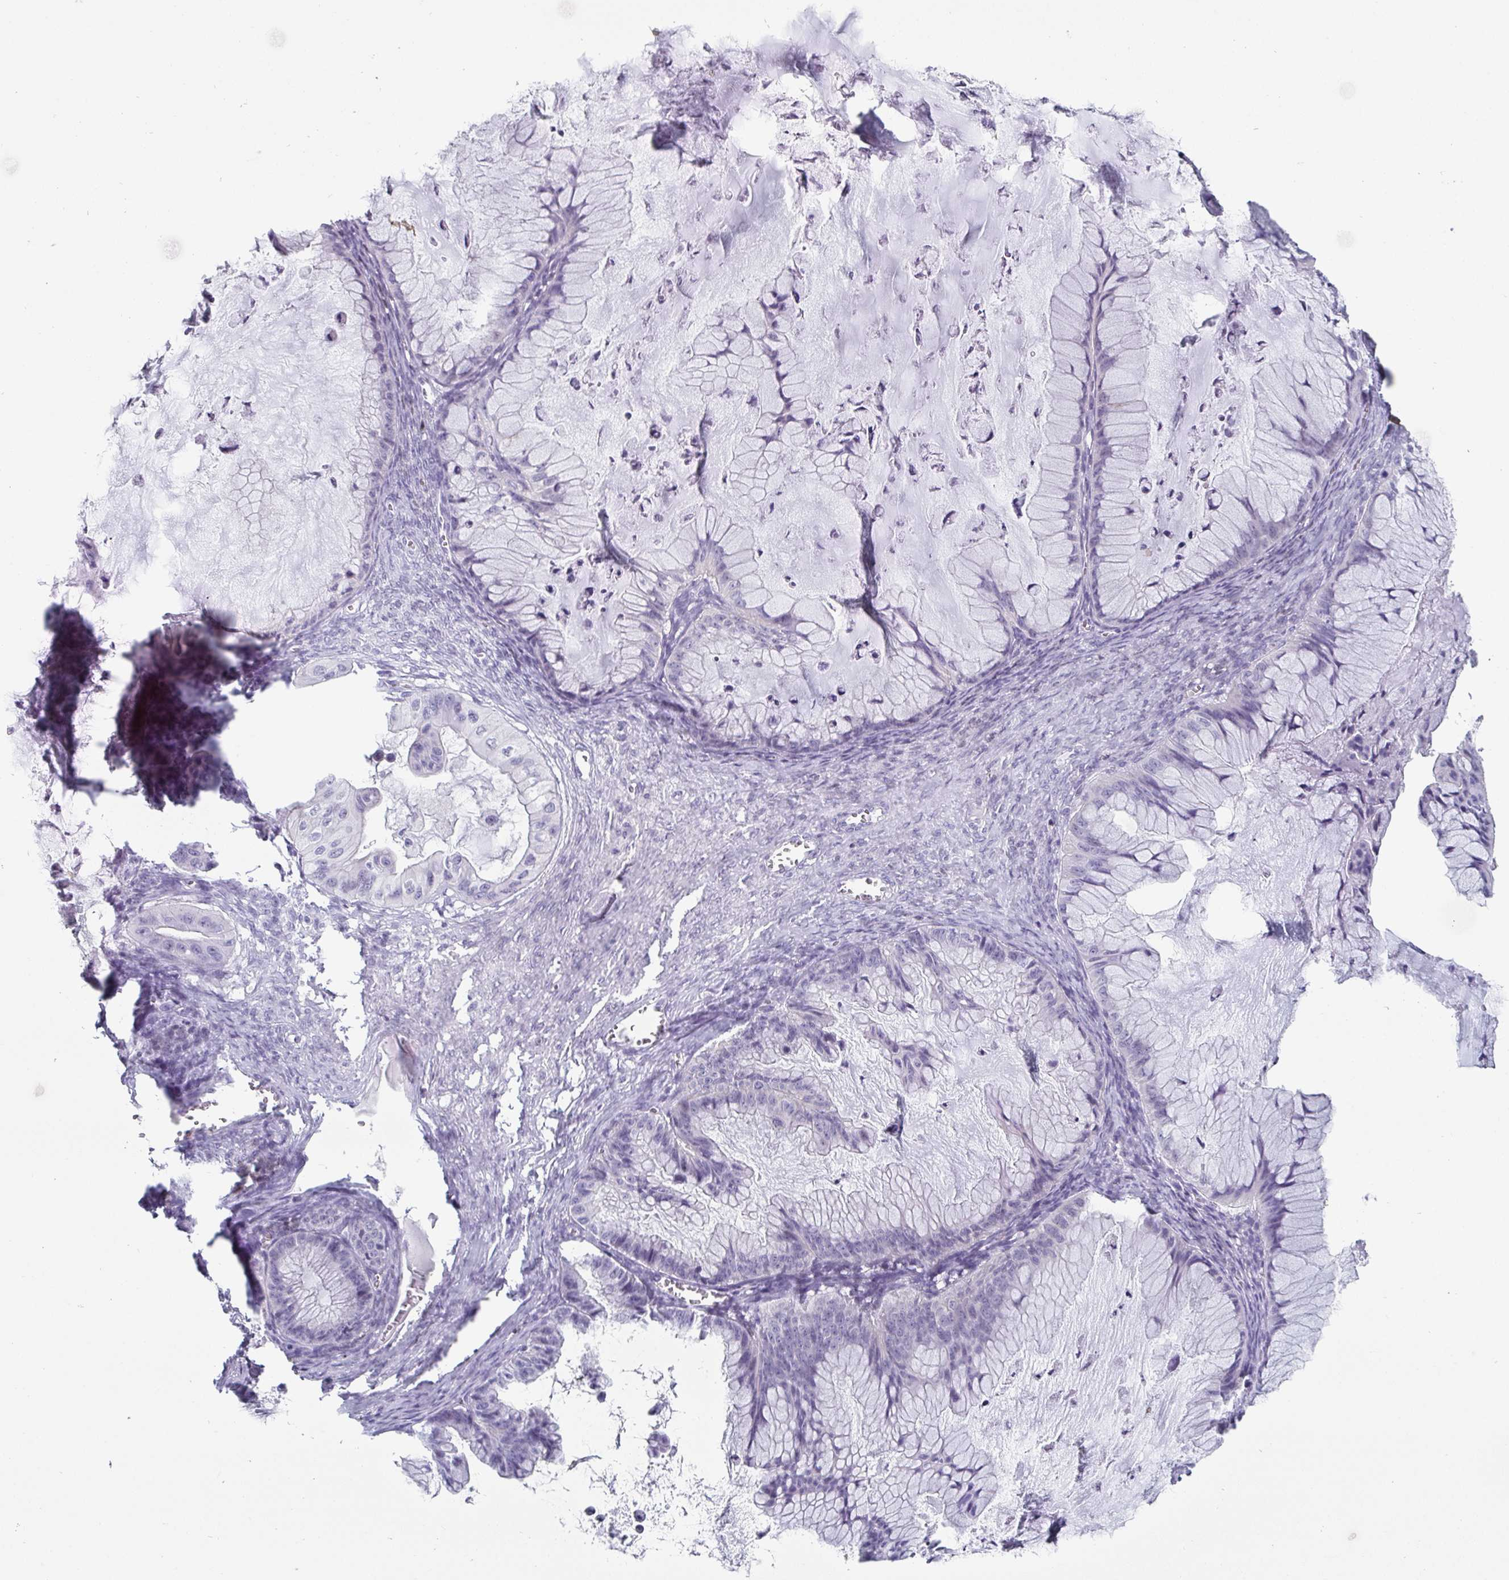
{"staining": {"intensity": "negative", "quantity": "none", "location": "none"}, "tissue": "ovarian cancer", "cell_type": "Tumor cells", "image_type": "cancer", "snomed": [{"axis": "morphology", "description": "Cystadenocarcinoma, mucinous, NOS"}, {"axis": "topography", "description": "Ovary"}], "caption": "This micrograph is of mucinous cystadenocarcinoma (ovarian) stained with IHC to label a protein in brown with the nuclei are counter-stained blue. There is no staining in tumor cells.", "gene": "VSIG10L", "patient": {"sex": "female", "age": 72}}